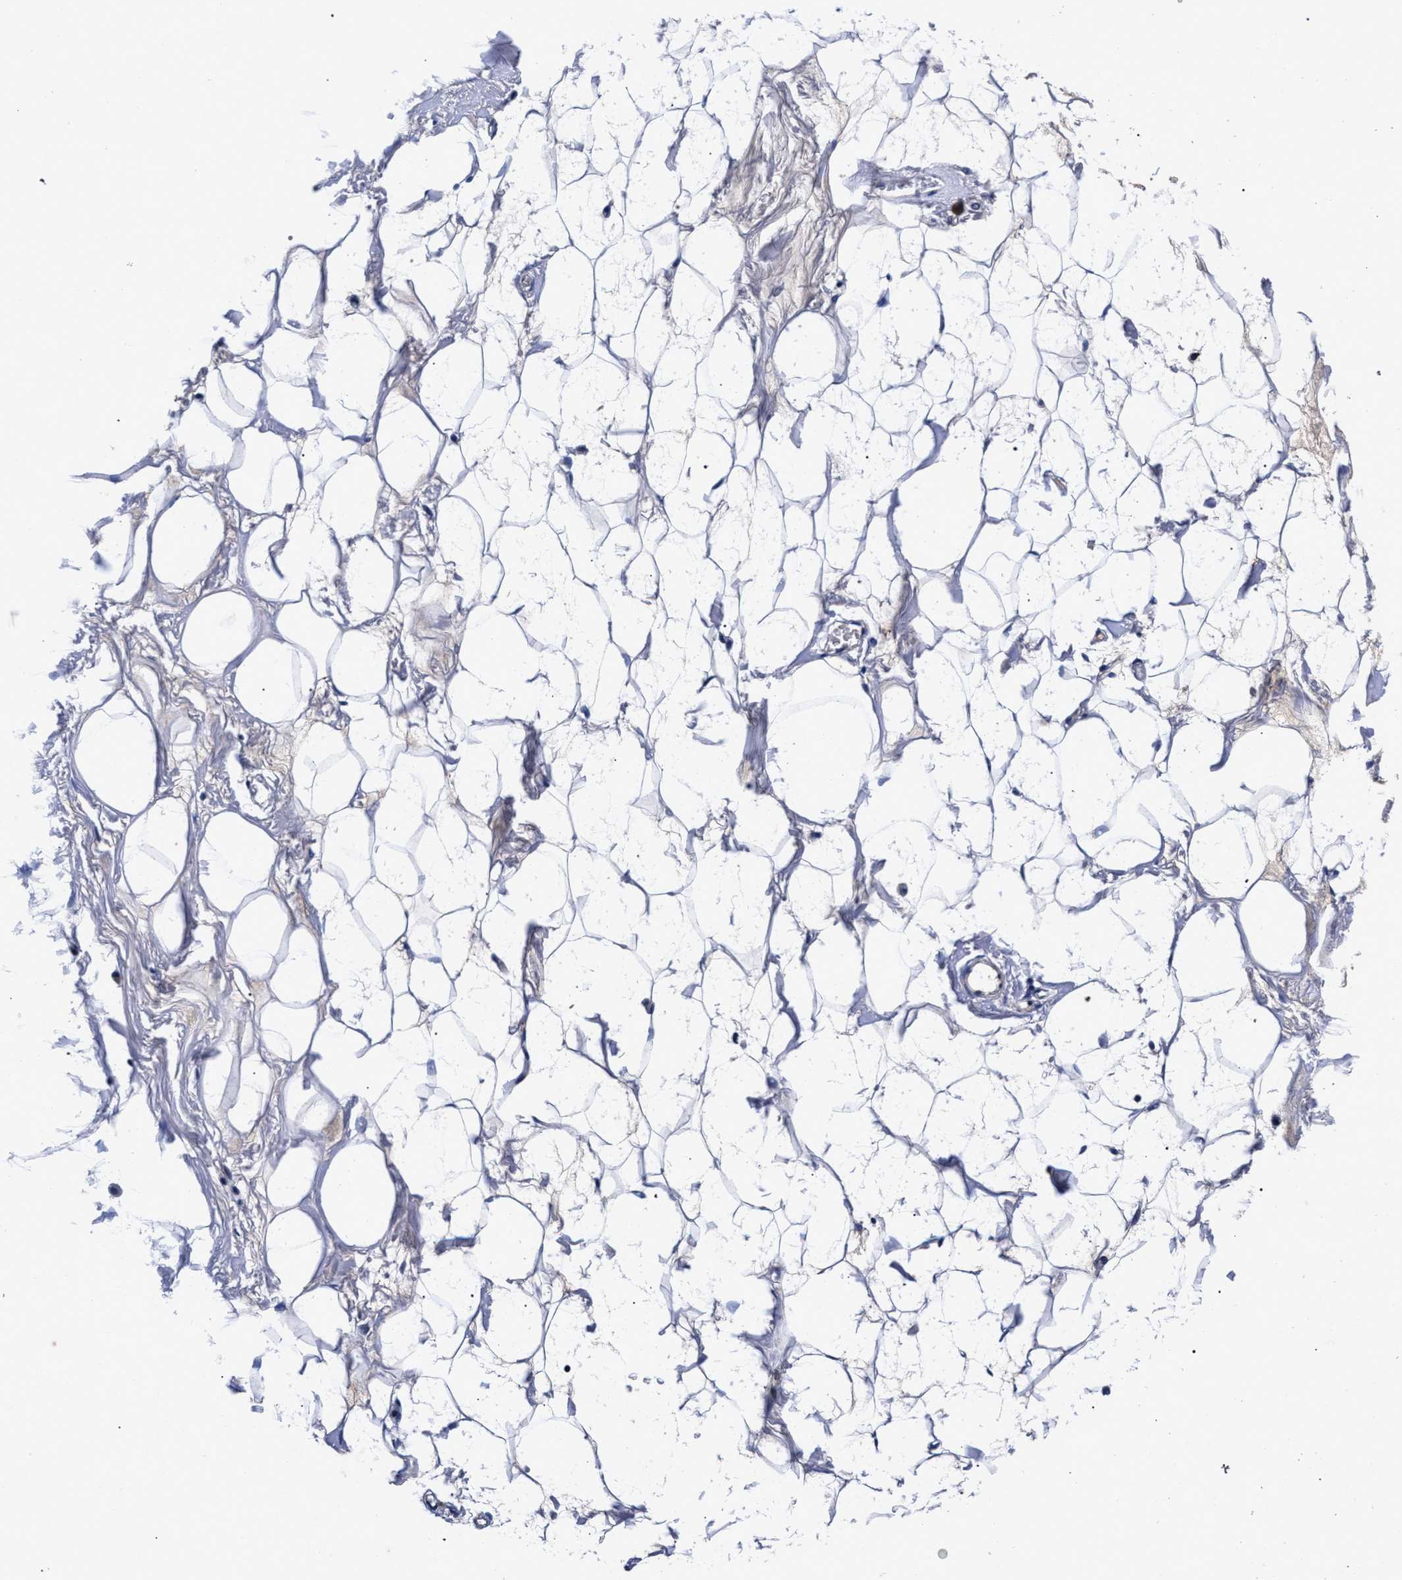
{"staining": {"intensity": "negative", "quantity": "none", "location": "none"}, "tissue": "adipose tissue", "cell_type": "Adipocytes", "image_type": "normal", "snomed": [{"axis": "morphology", "description": "Normal tissue, NOS"}, {"axis": "morphology", "description": "Fibrosis, NOS"}, {"axis": "topography", "description": "Breast"}, {"axis": "topography", "description": "Adipose tissue"}], "caption": "High magnification brightfield microscopy of normal adipose tissue stained with DAB (brown) and counterstained with hematoxylin (blue): adipocytes show no significant expression. (Brightfield microscopy of DAB immunohistochemistry (IHC) at high magnification).", "gene": "HSD17B14", "patient": {"sex": "female", "age": 39}}